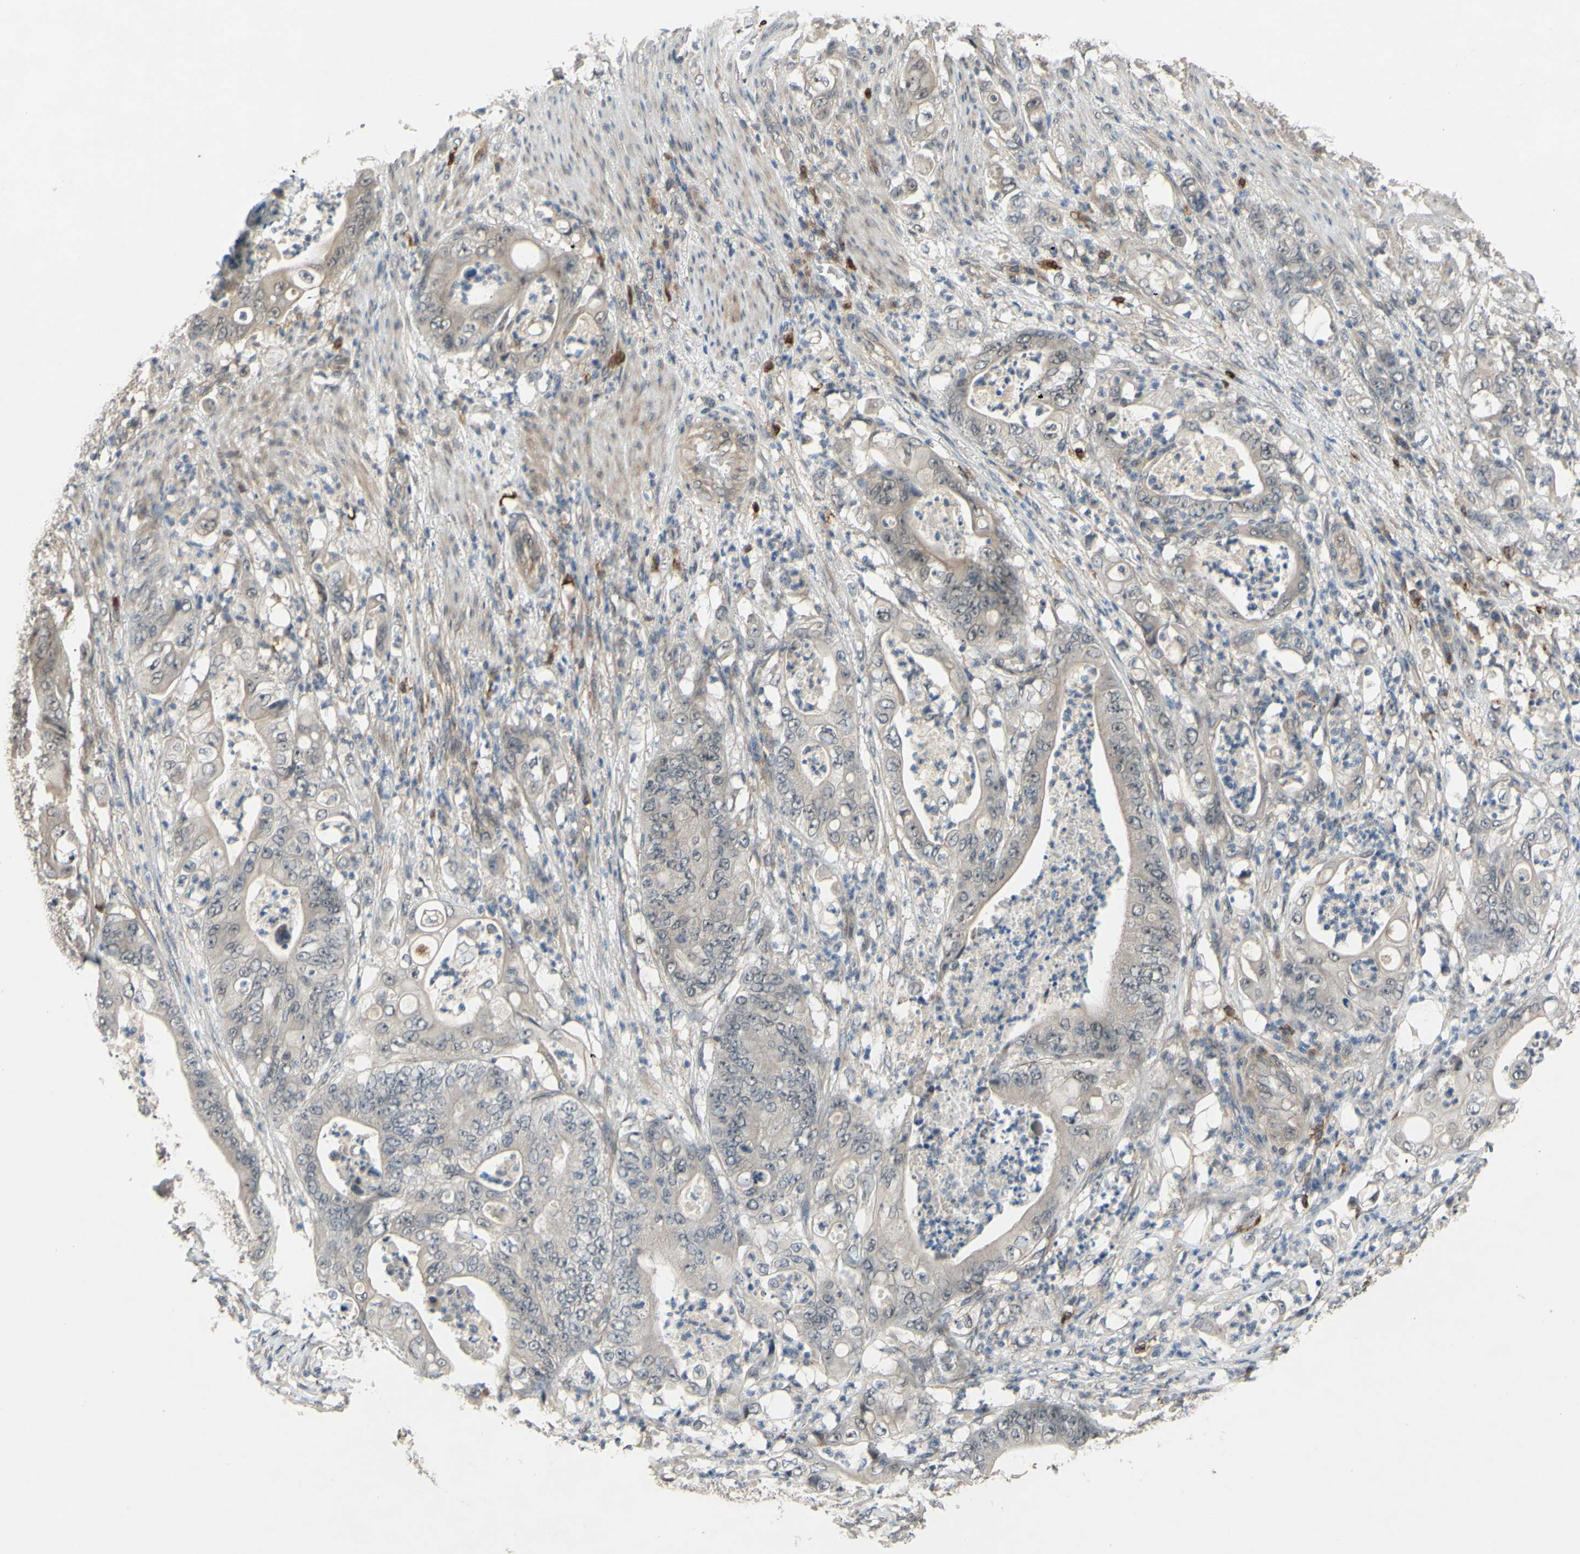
{"staining": {"intensity": "weak", "quantity": ">75%", "location": "cytoplasmic/membranous"}, "tissue": "stomach cancer", "cell_type": "Tumor cells", "image_type": "cancer", "snomed": [{"axis": "morphology", "description": "Adenocarcinoma, NOS"}, {"axis": "topography", "description": "Stomach"}], "caption": "A brown stain highlights weak cytoplasmic/membranous positivity of a protein in human stomach cancer tumor cells.", "gene": "ALK", "patient": {"sex": "female", "age": 73}}